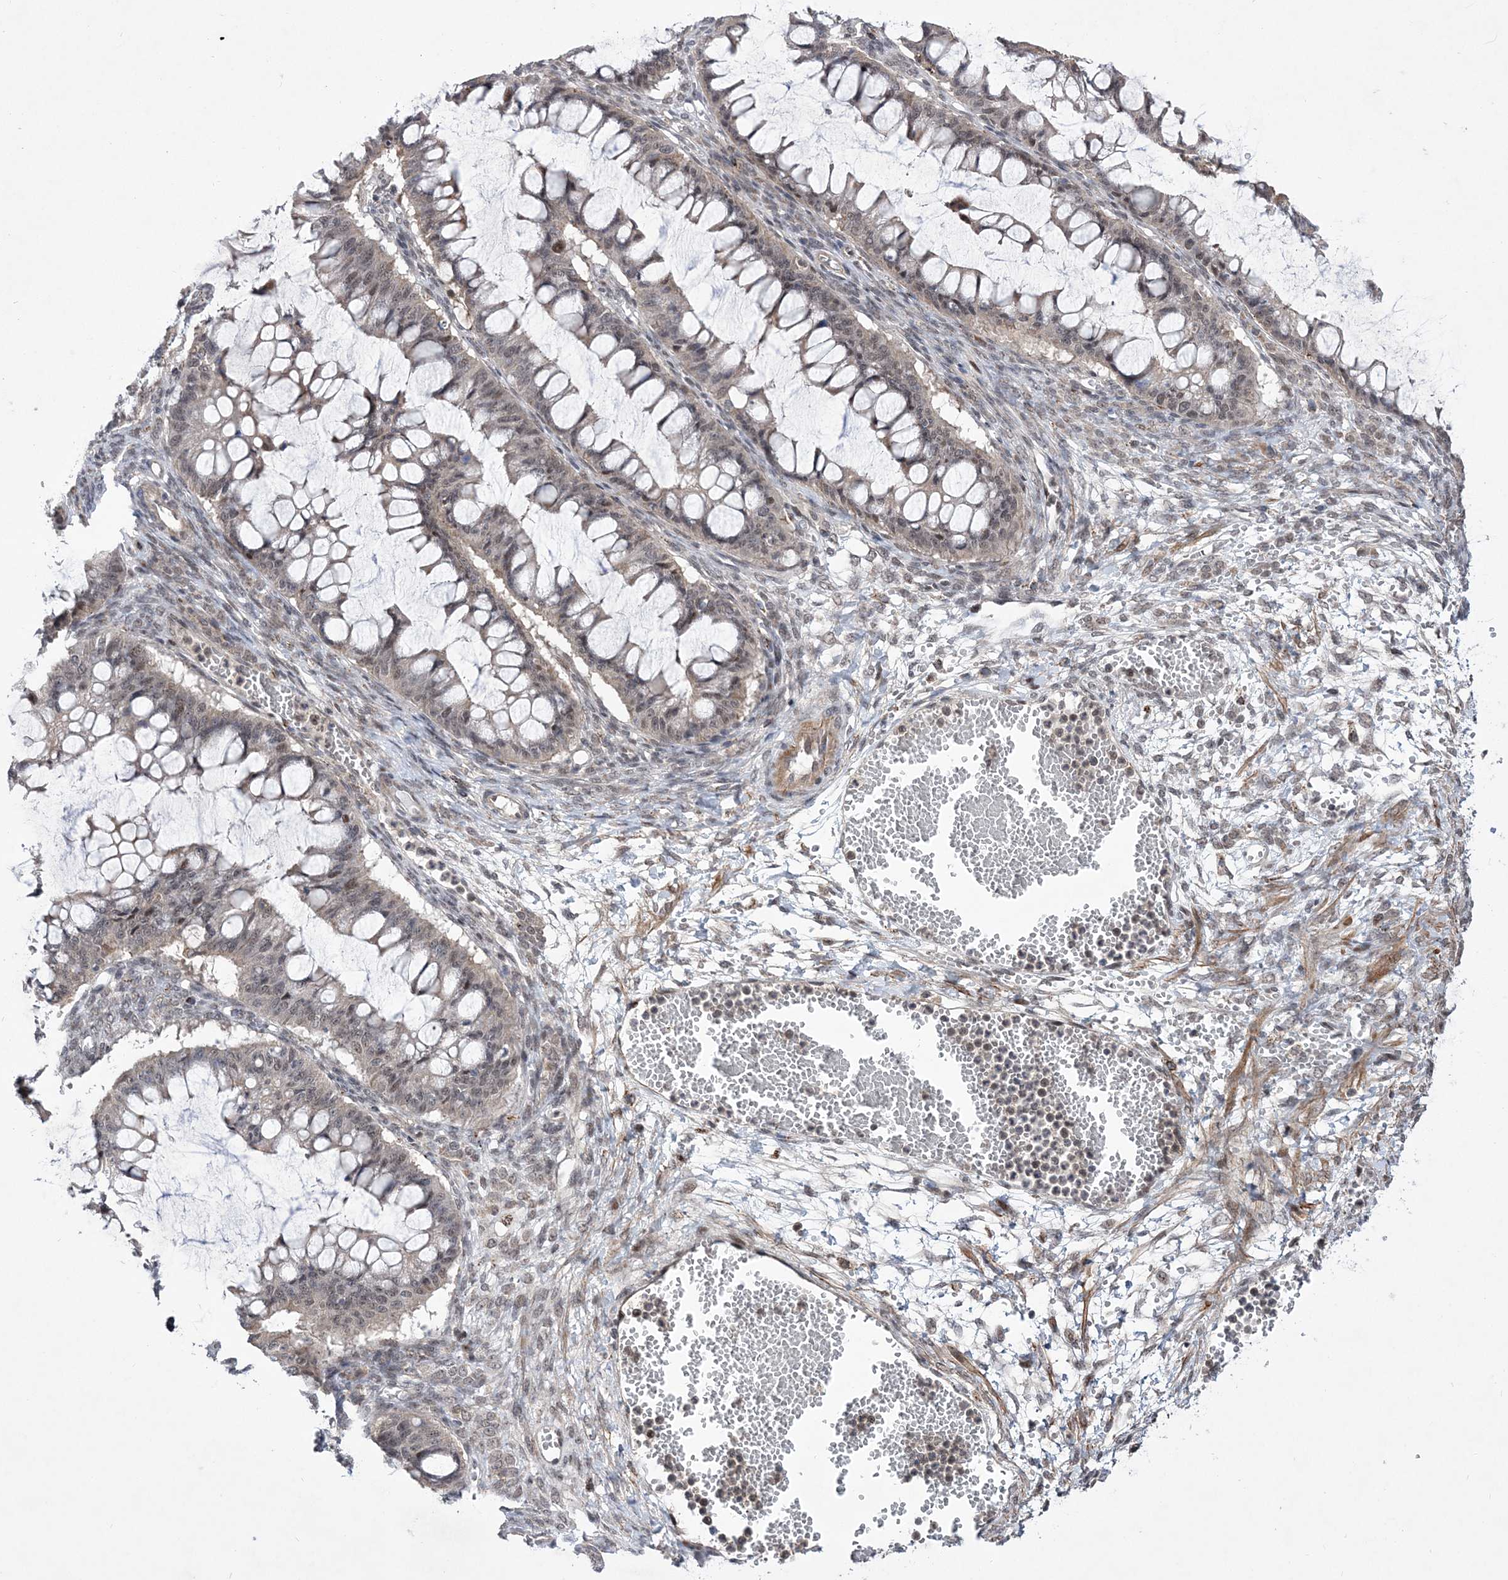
{"staining": {"intensity": "weak", "quantity": ">75%", "location": "cytoplasmic/membranous,nuclear"}, "tissue": "ovarian cancer", "cell_type": "Tumor cells", "image_type": "cancer", "snomed": [{"axis": "morphology", "description": "Cystadenocarcinoma, mucinous, NOS"}, {"axis": "topography", "description": "Ovary"}], "caption": "The histopathology image exhibits a brown stain indicating the presence of a protein in the cytoplasmic/membranous and nuclear of tumor cells in mucinous cystadenocarcinoma (ovarian).", "gene": "BOD1L1", "patient": {"sex": "female", "age": 73}}